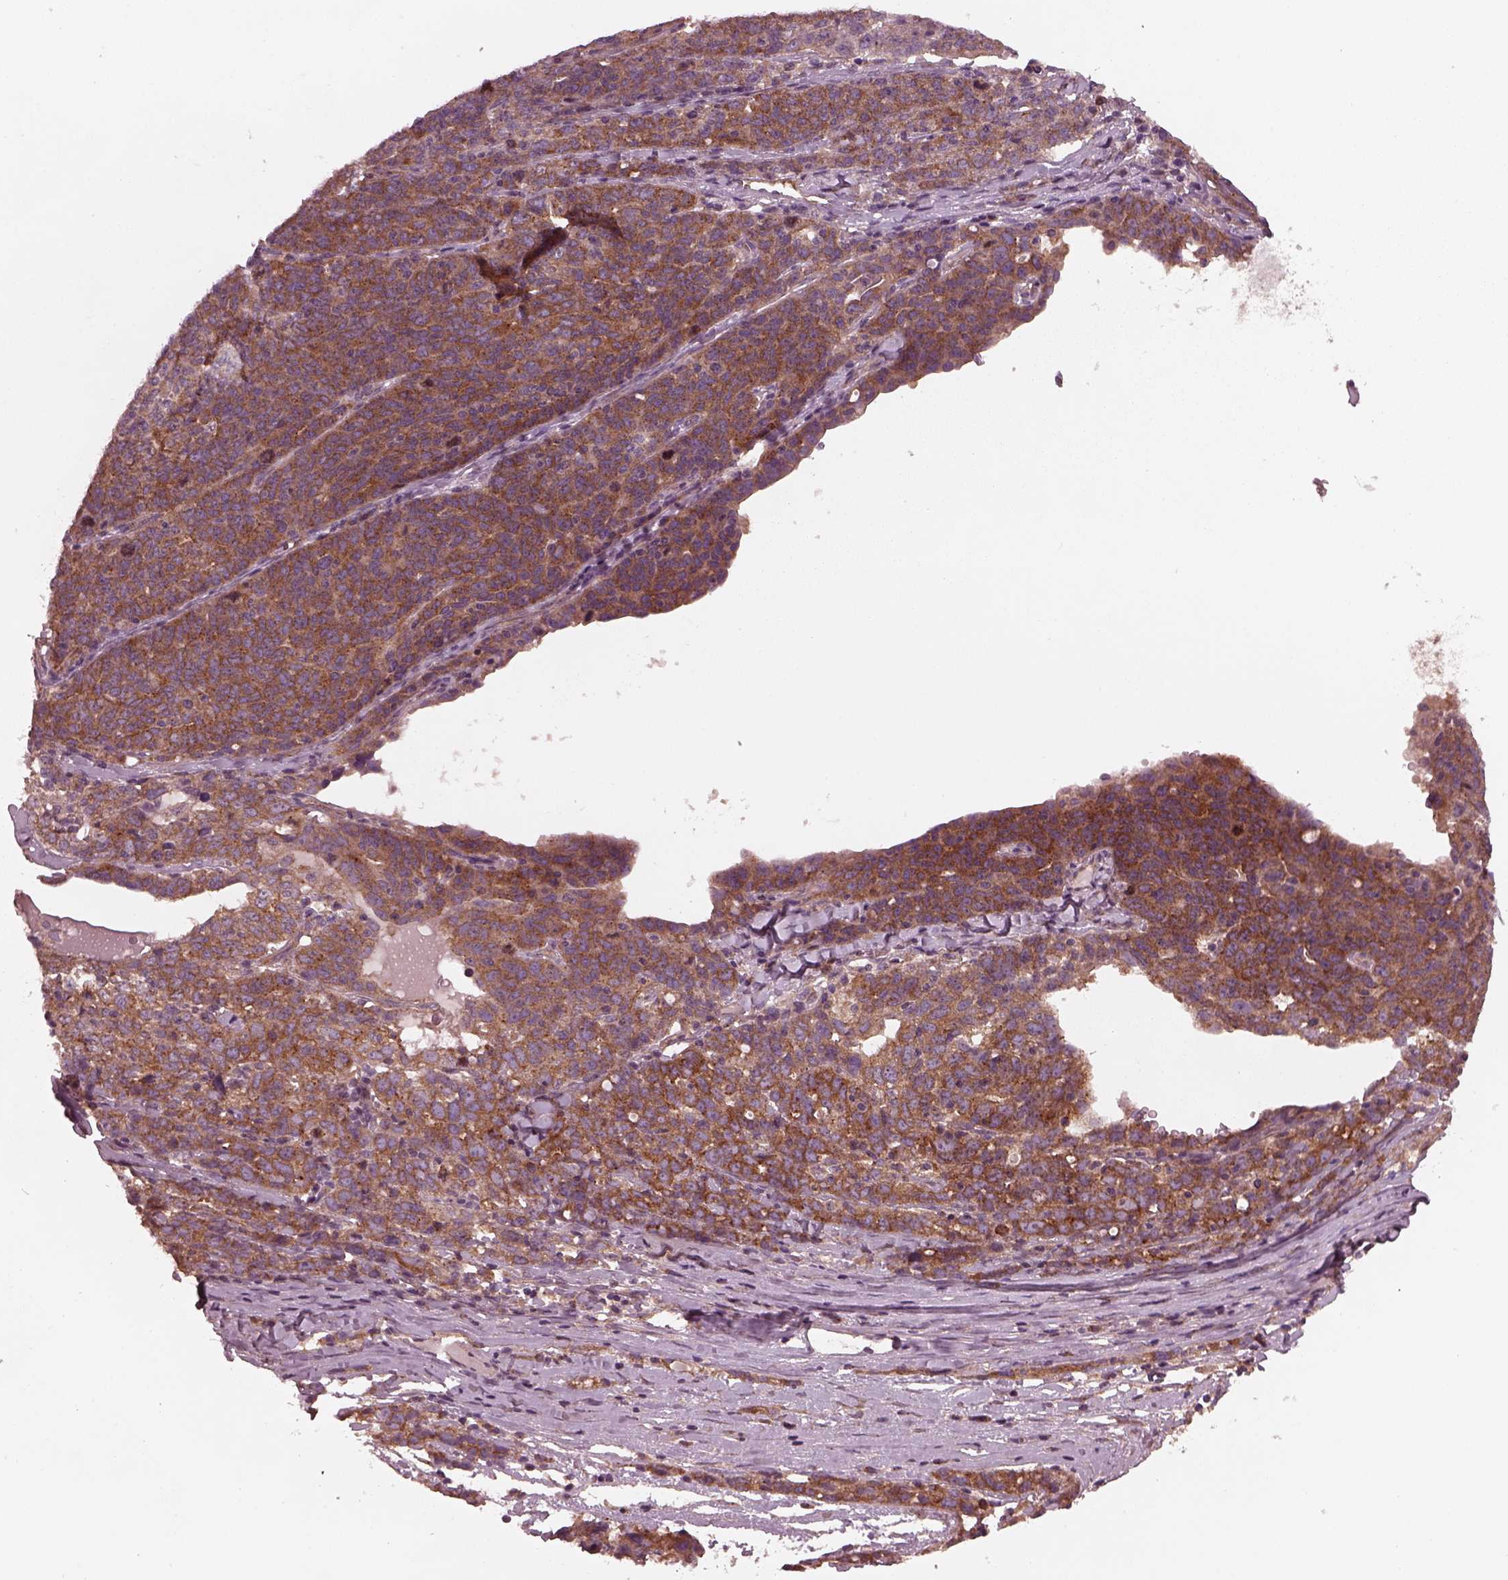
{"staining": {"intensity": "strong", "quantity": ">75%", "location": "cytoplasmic/membranous"}, "tissue": "ovarian cancer", "cell_type": "Tumor cells", "image_type": "cancer", "snomed": [{"axis": "morphology", "description": "Cystadenocarcinoma, serous, NOS"}, {"axis": "topography", "description": "Ovary"}], "caption": "Protein staining of serous cystadenocarcinoma (ovarian) tissue demonstrates strong cytoplasmic/membranous staining in about >75% of tumor cells.", "gene": "TUBG1", "patient": {"sex": "female", "age": 71}}